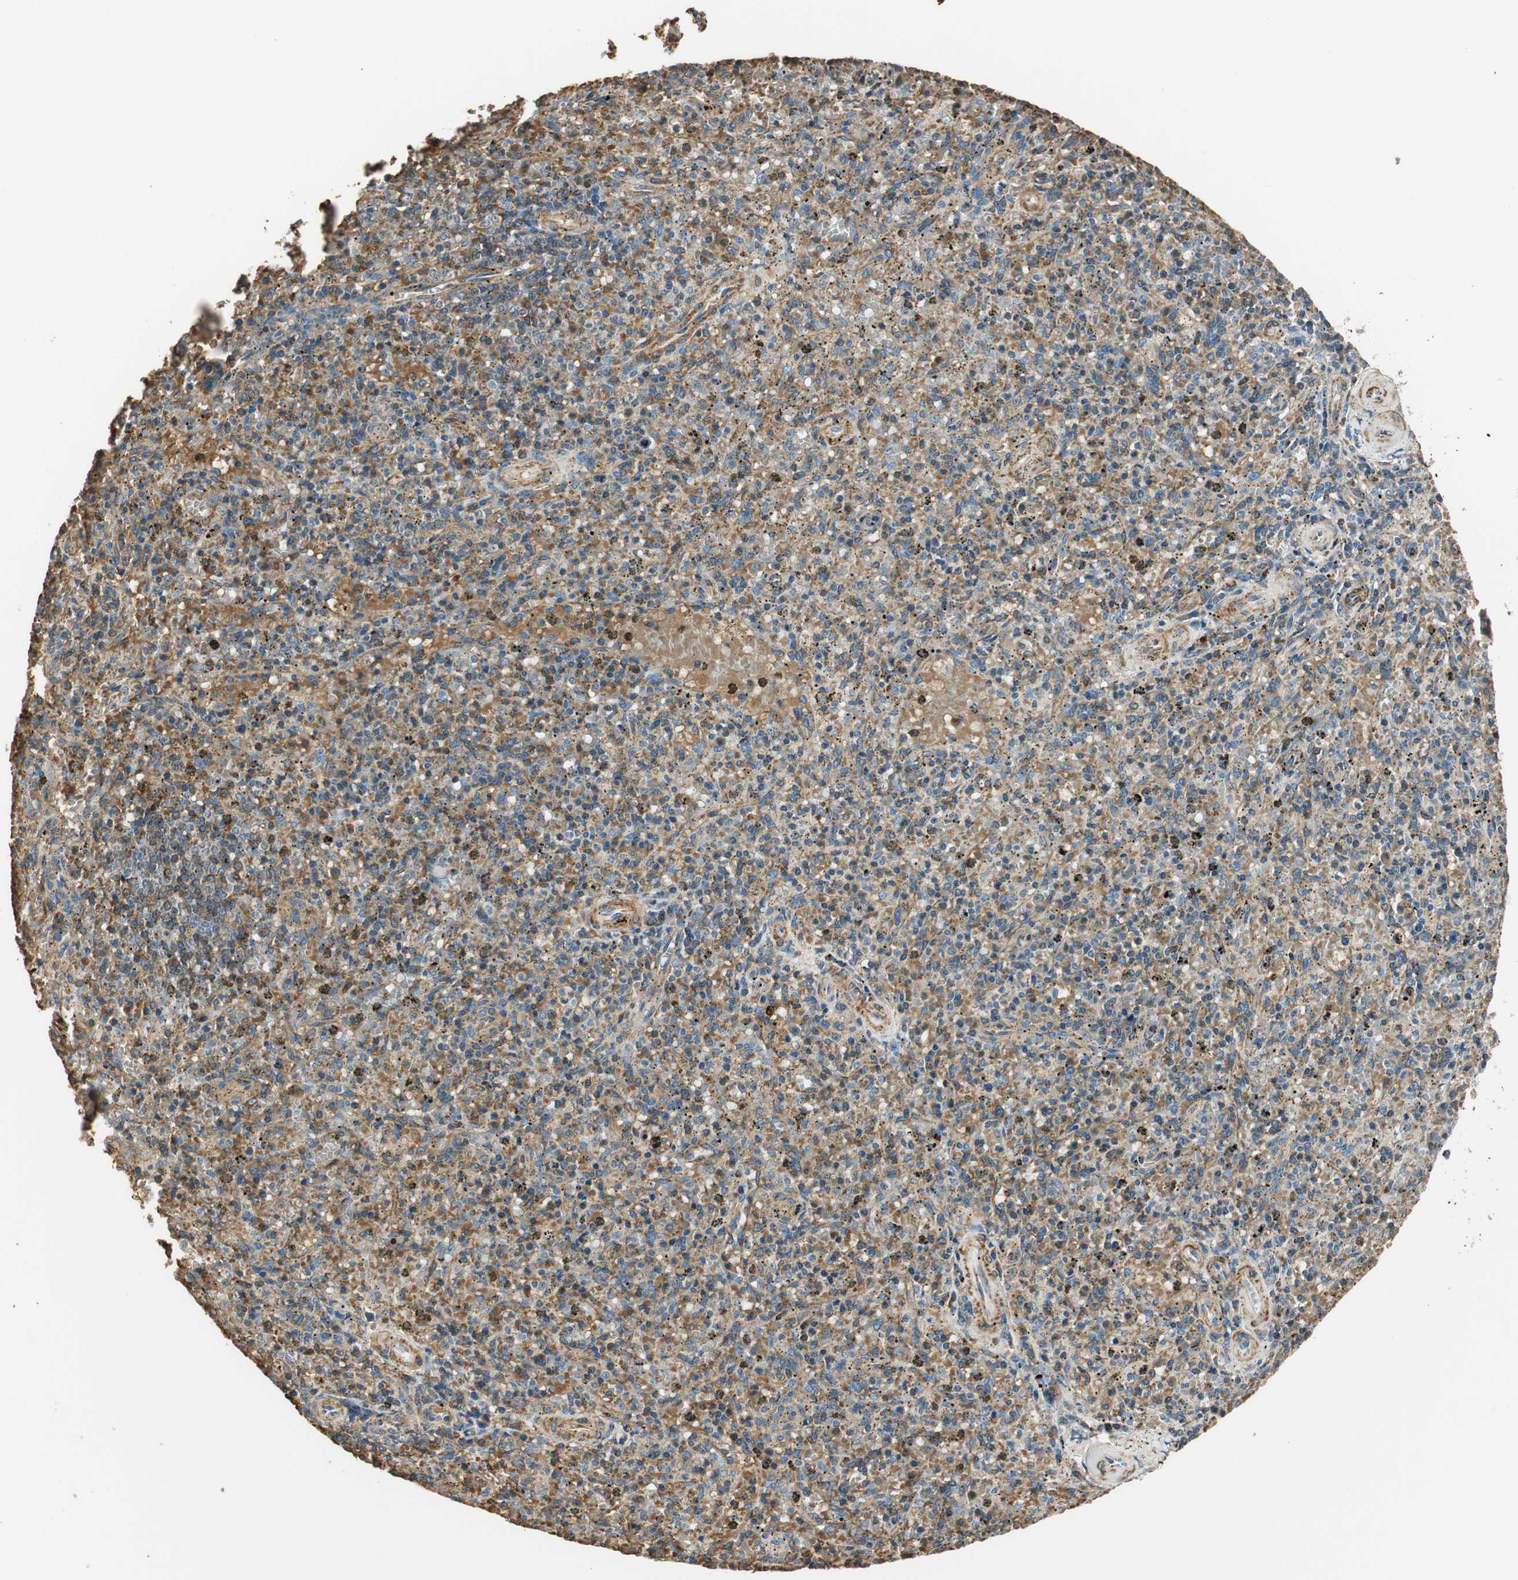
{"staining": {"intensity": "moderate", "quantity": "<25%", "location": "cytoplasmic/membranous"}, "tissue": "spleen", "cell_type": "Cells in red pulp", "image_type": "normal", "snomed": [{"axis": "morphology", "description": "Normal tissue, NOS"}, {"axis": "topography", "description": "Spleen"}], "caption": "Benign spleen reveals moderate cytoplasmic/membranous expression in approximately <25% of cells in red pulp.", "gene": "RORB", "patient": {"sex": "male", "age": 72}}